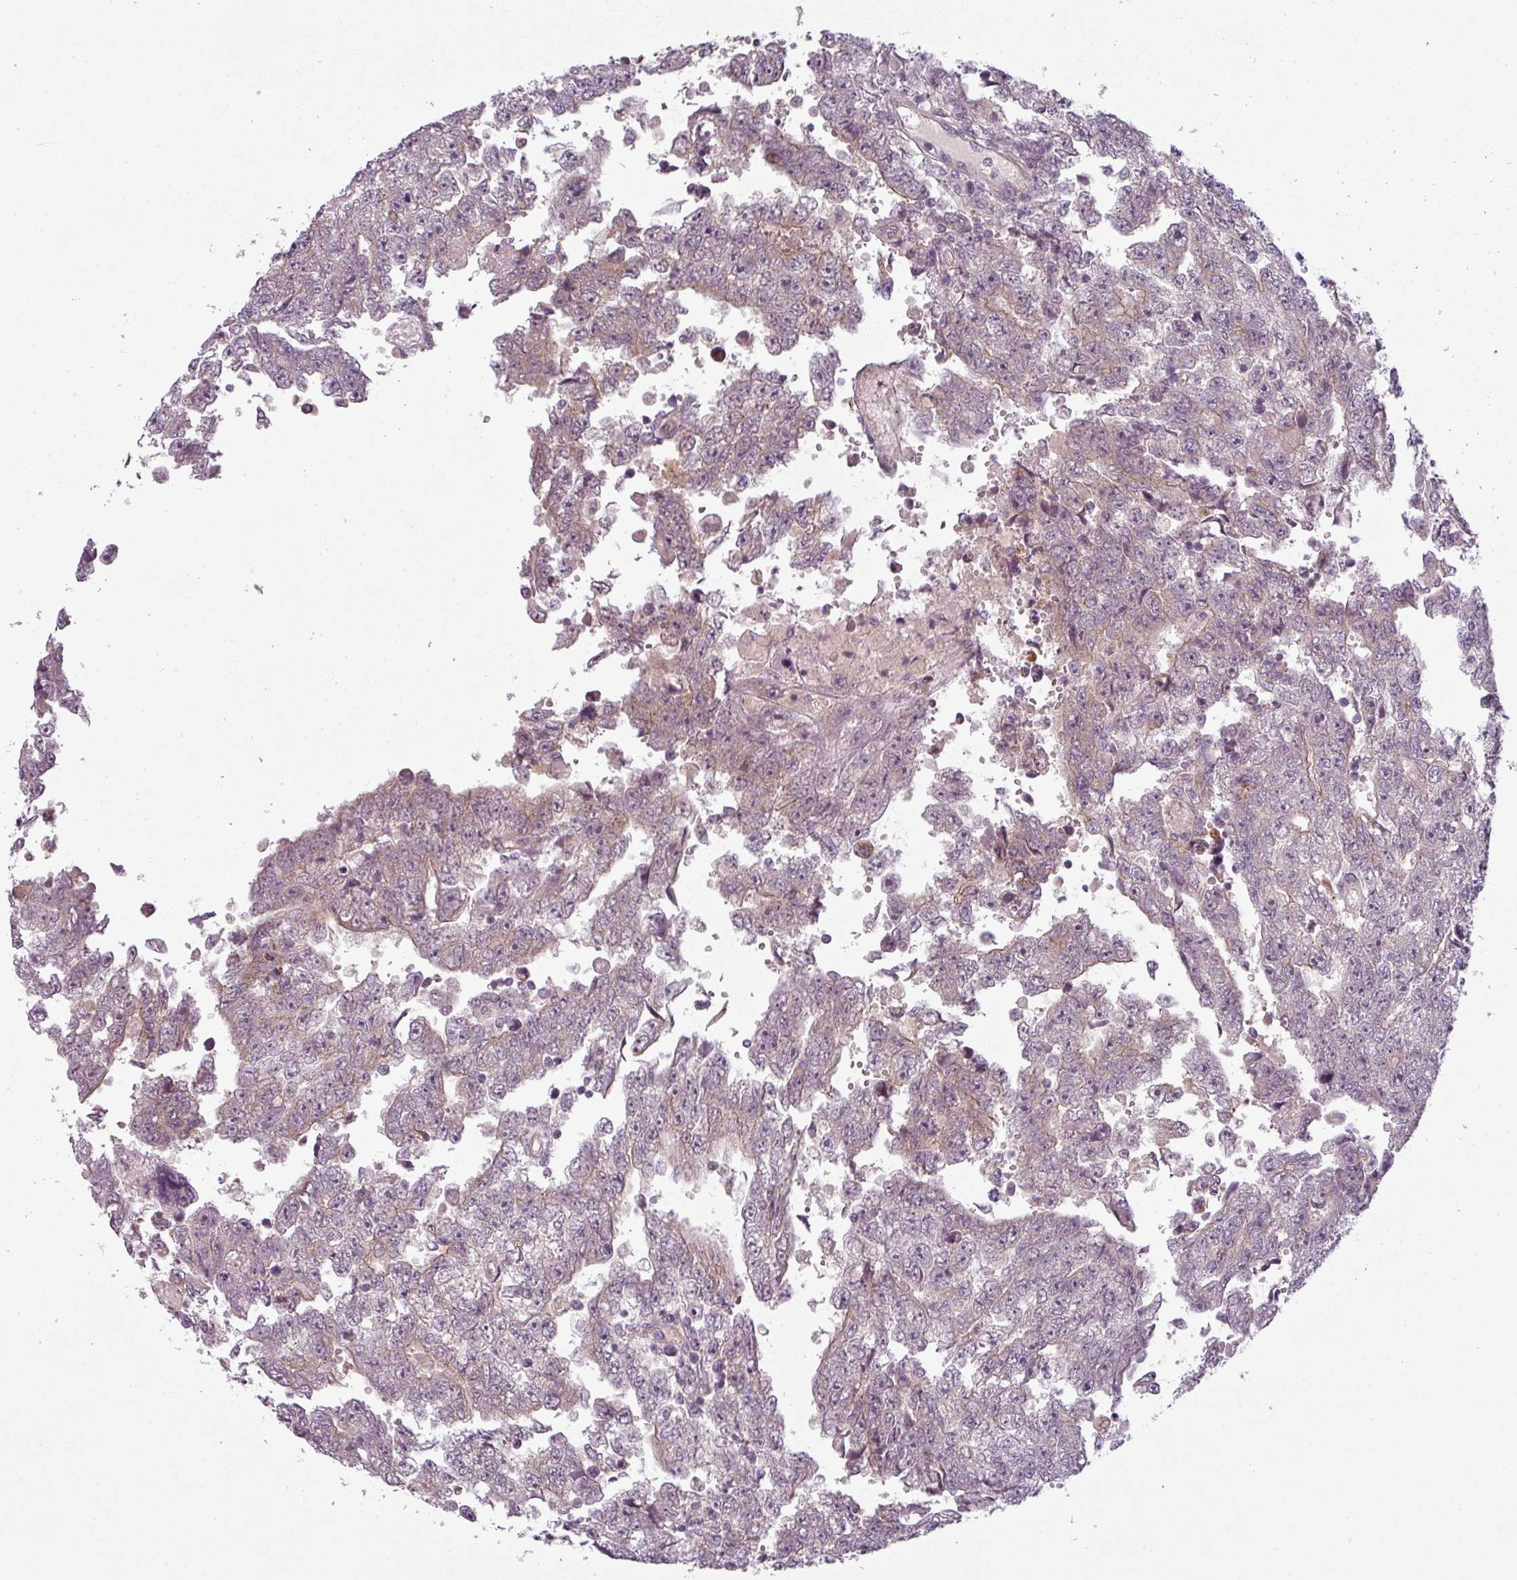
{"staining": {"intensity": "moderate", "quantity": "<25%", "location": "cytoplasmic/membranous"}, "tissue": "testis cancer", "cell_type": "Tumor cells", "image_type": "cancer", "snomed": [{"axis": "morphology", "description": "Carcinoma, Embryonal, NOS"}, {"axis": "topography", "description": "Testis"}], "caption": "DAB immunohistochemical staining of human testis cancer (embryonal carcinoma) displays moderate cytoplasmic/membranous protein expression in approximately <25% of tumor cells.", "gene": "SLC16A9", "patient": {"sex": "male", "age": 25}}